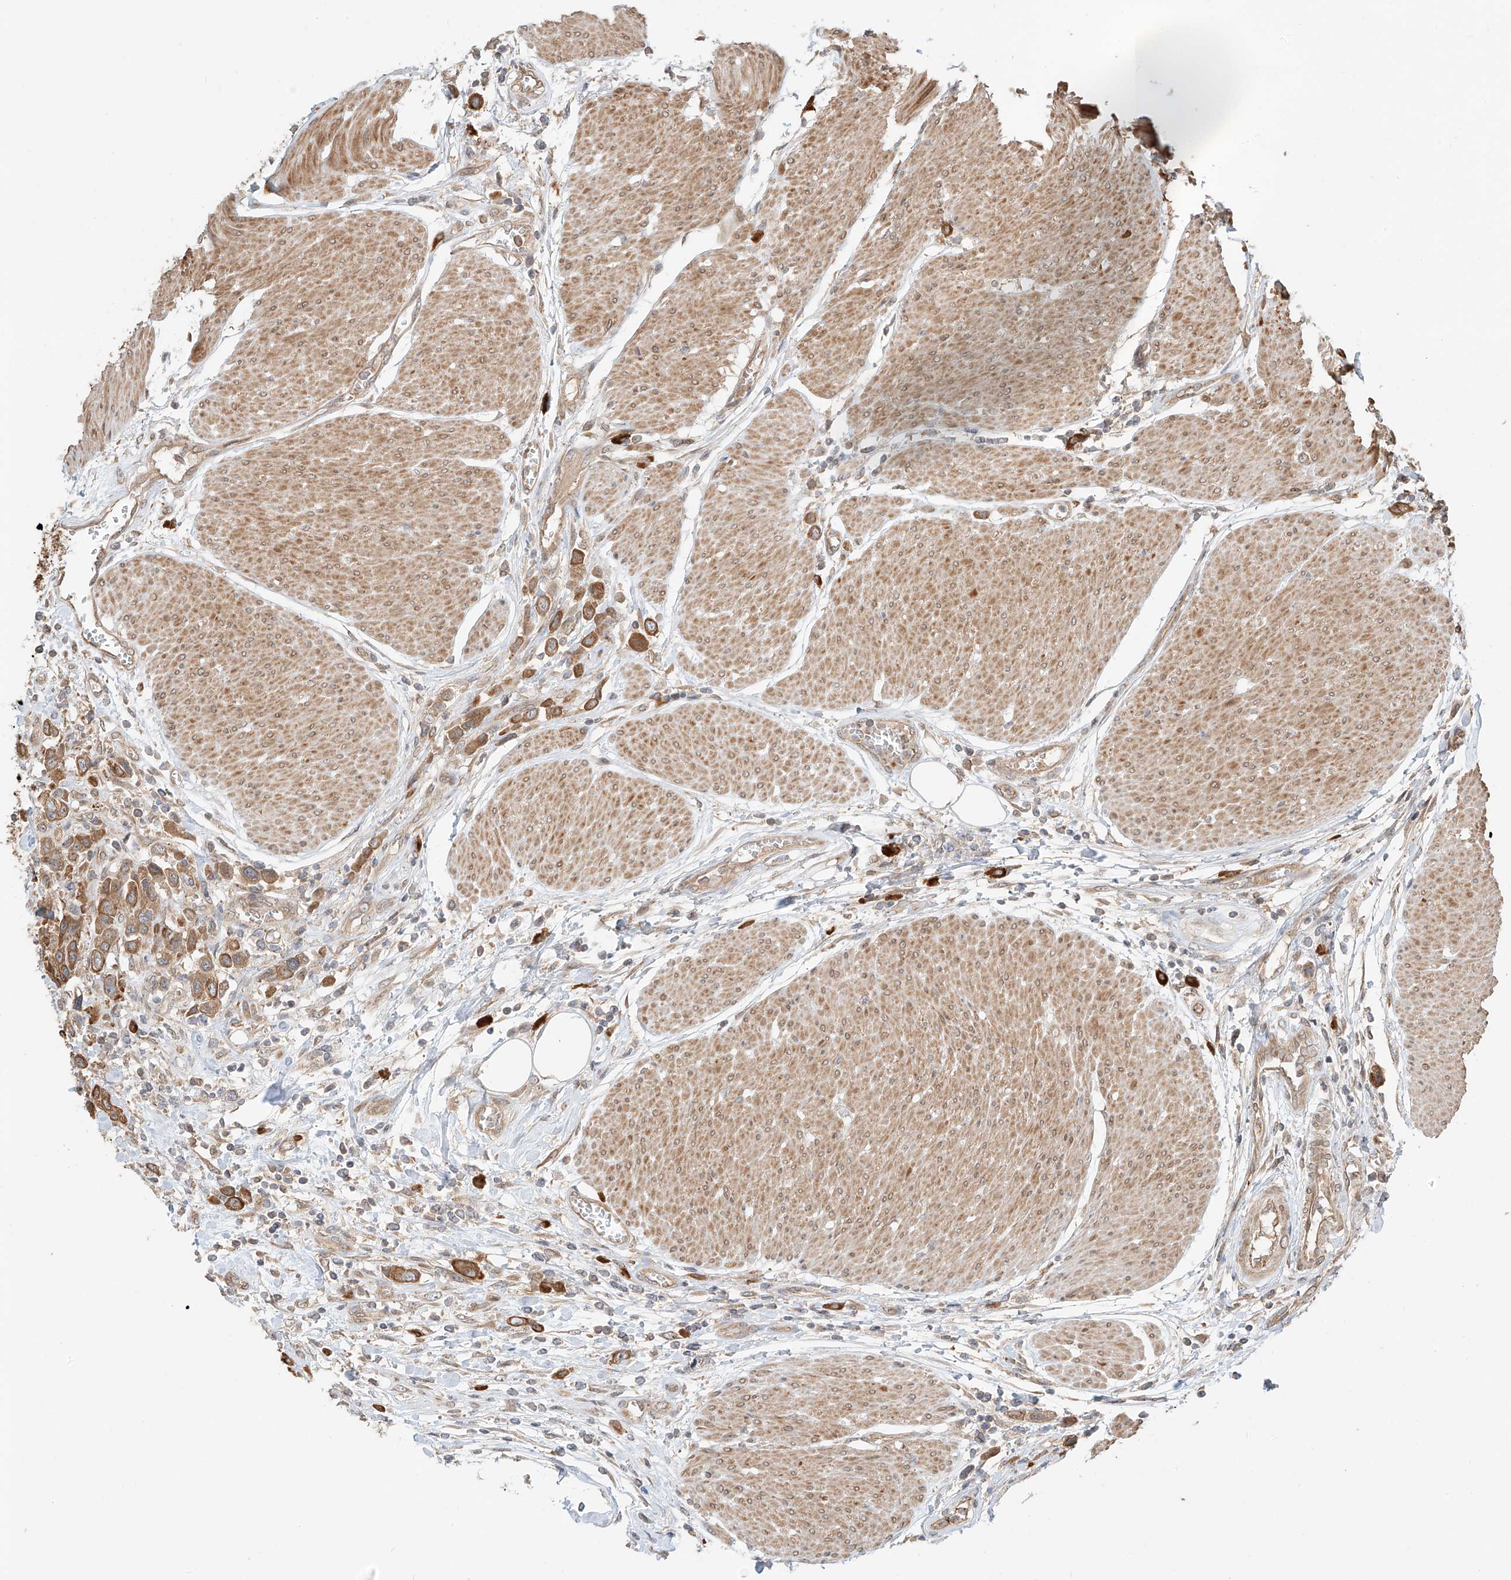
{"staining": {"intensity": "moderate", "quantity": ">75%", "location": "cytoplasmic/membranous"}, "tissue": "urothelial cancer", "cell_type": "Tumor cells", "image_type": "cancer", "snomed": [{"axis": "morphology", "description": "Urothelial carcinoma, High grade"}, {"axis": "topography", "description": "Urinary bladder"}], "caption": "Urothelial cancer stained with immunohistochemistry (IHC) displays moderate cytoplasmic/membranous expression in about >75% of tumor cells. (DAB IHC with brightfield microscopy, high magnification).", "gene": "CEP162", "patient": {"sex": "male", "age": 50}}